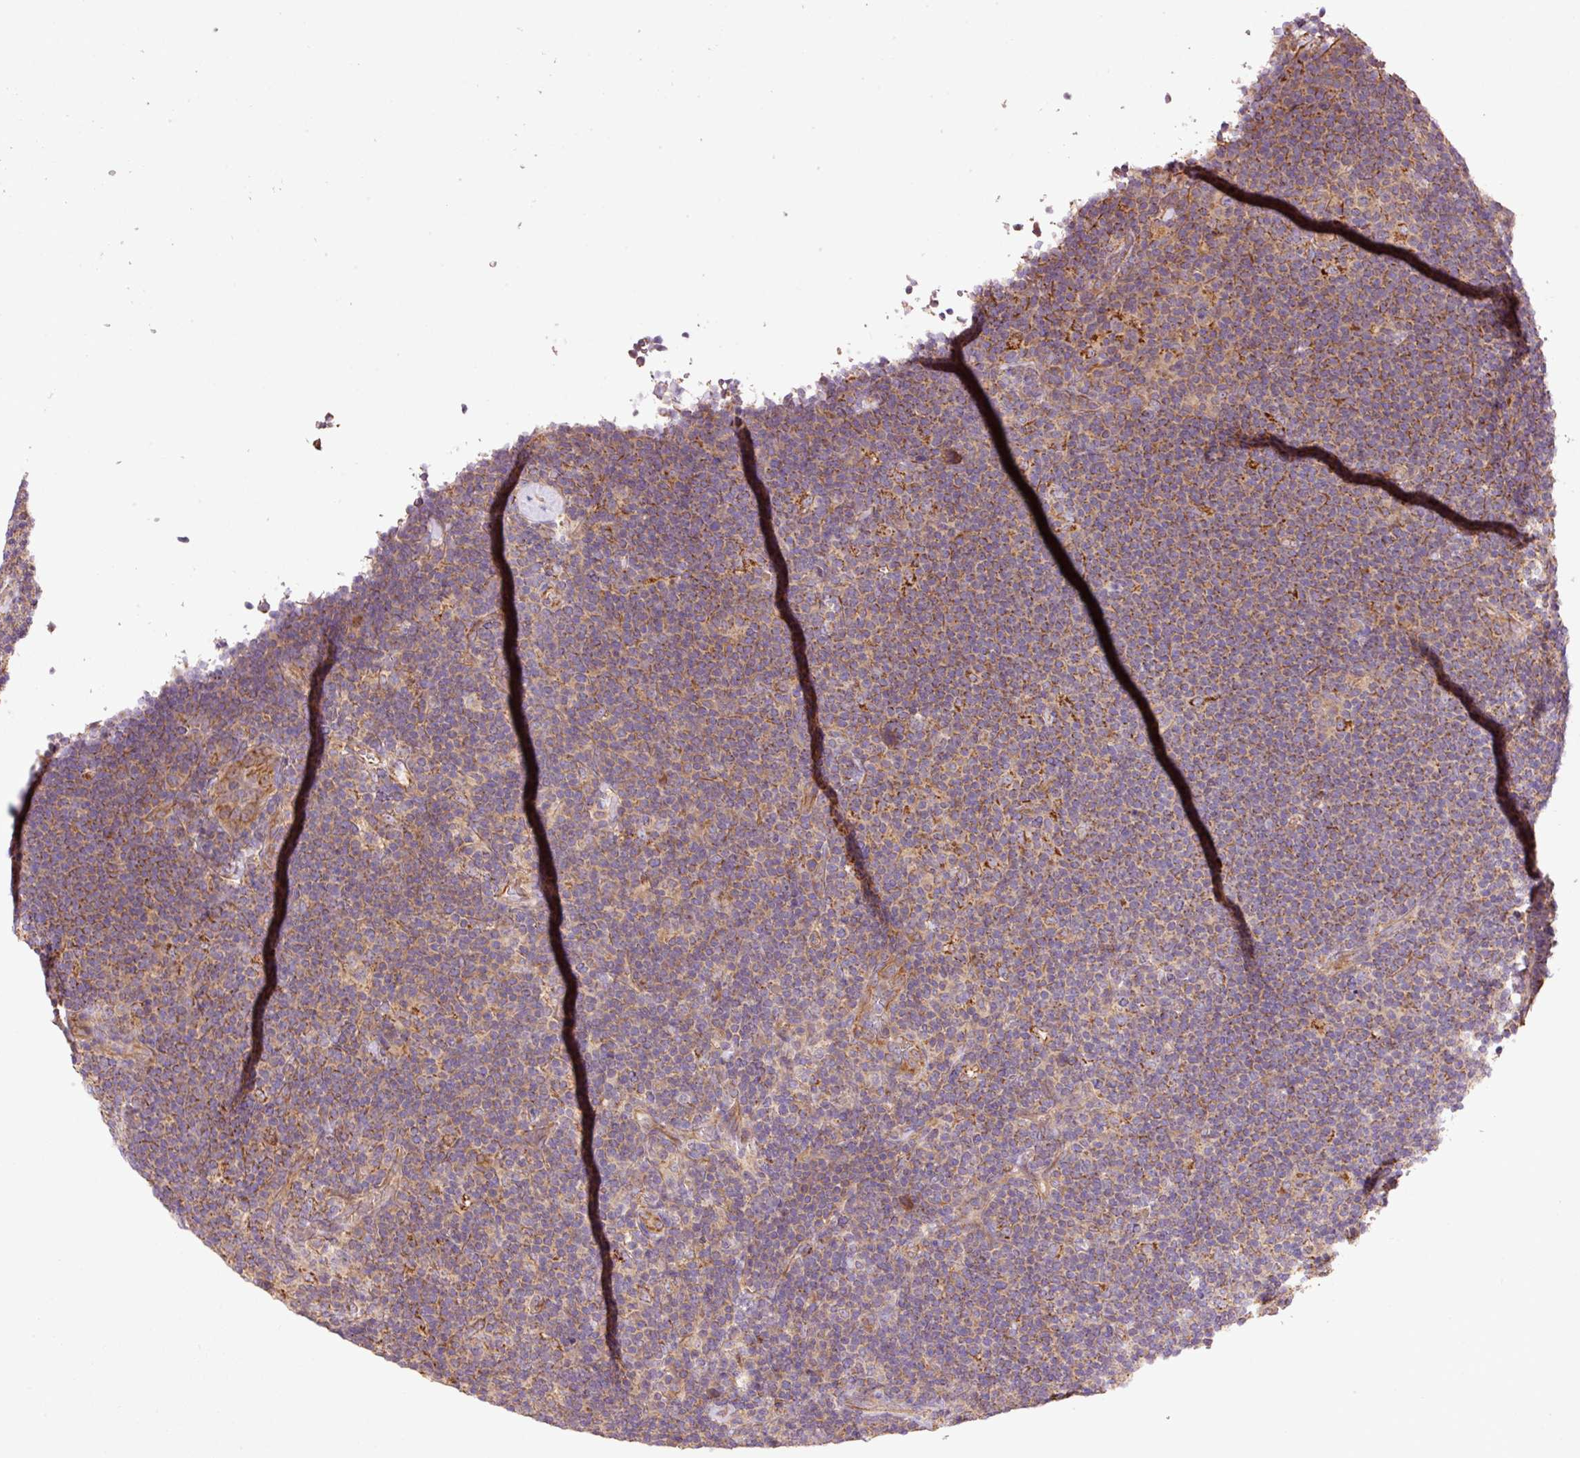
{"staining": {"intensity": "strong", "quantity": "25%-75%", "location": "cytoplasmic/membranous"}, "tissue": "lymphoma", "cell_type": "Tumor cells", "image_type": "cancer", "snomed": [{"axis": "morphology", "description": "Hodgkin's disease, NOS"}, {"axis": "topography", "description": "Lymph node"}], "caption": "Brown immunohistochemical staining in Hodgkin's disease demonstrates strong cytoplasmic/membranous staining in approximately 25%-75% of tumor cells. Nuclei are stained in blue.", "gene": "PCK2", "patient": {"sex": "female", "age": 57}}